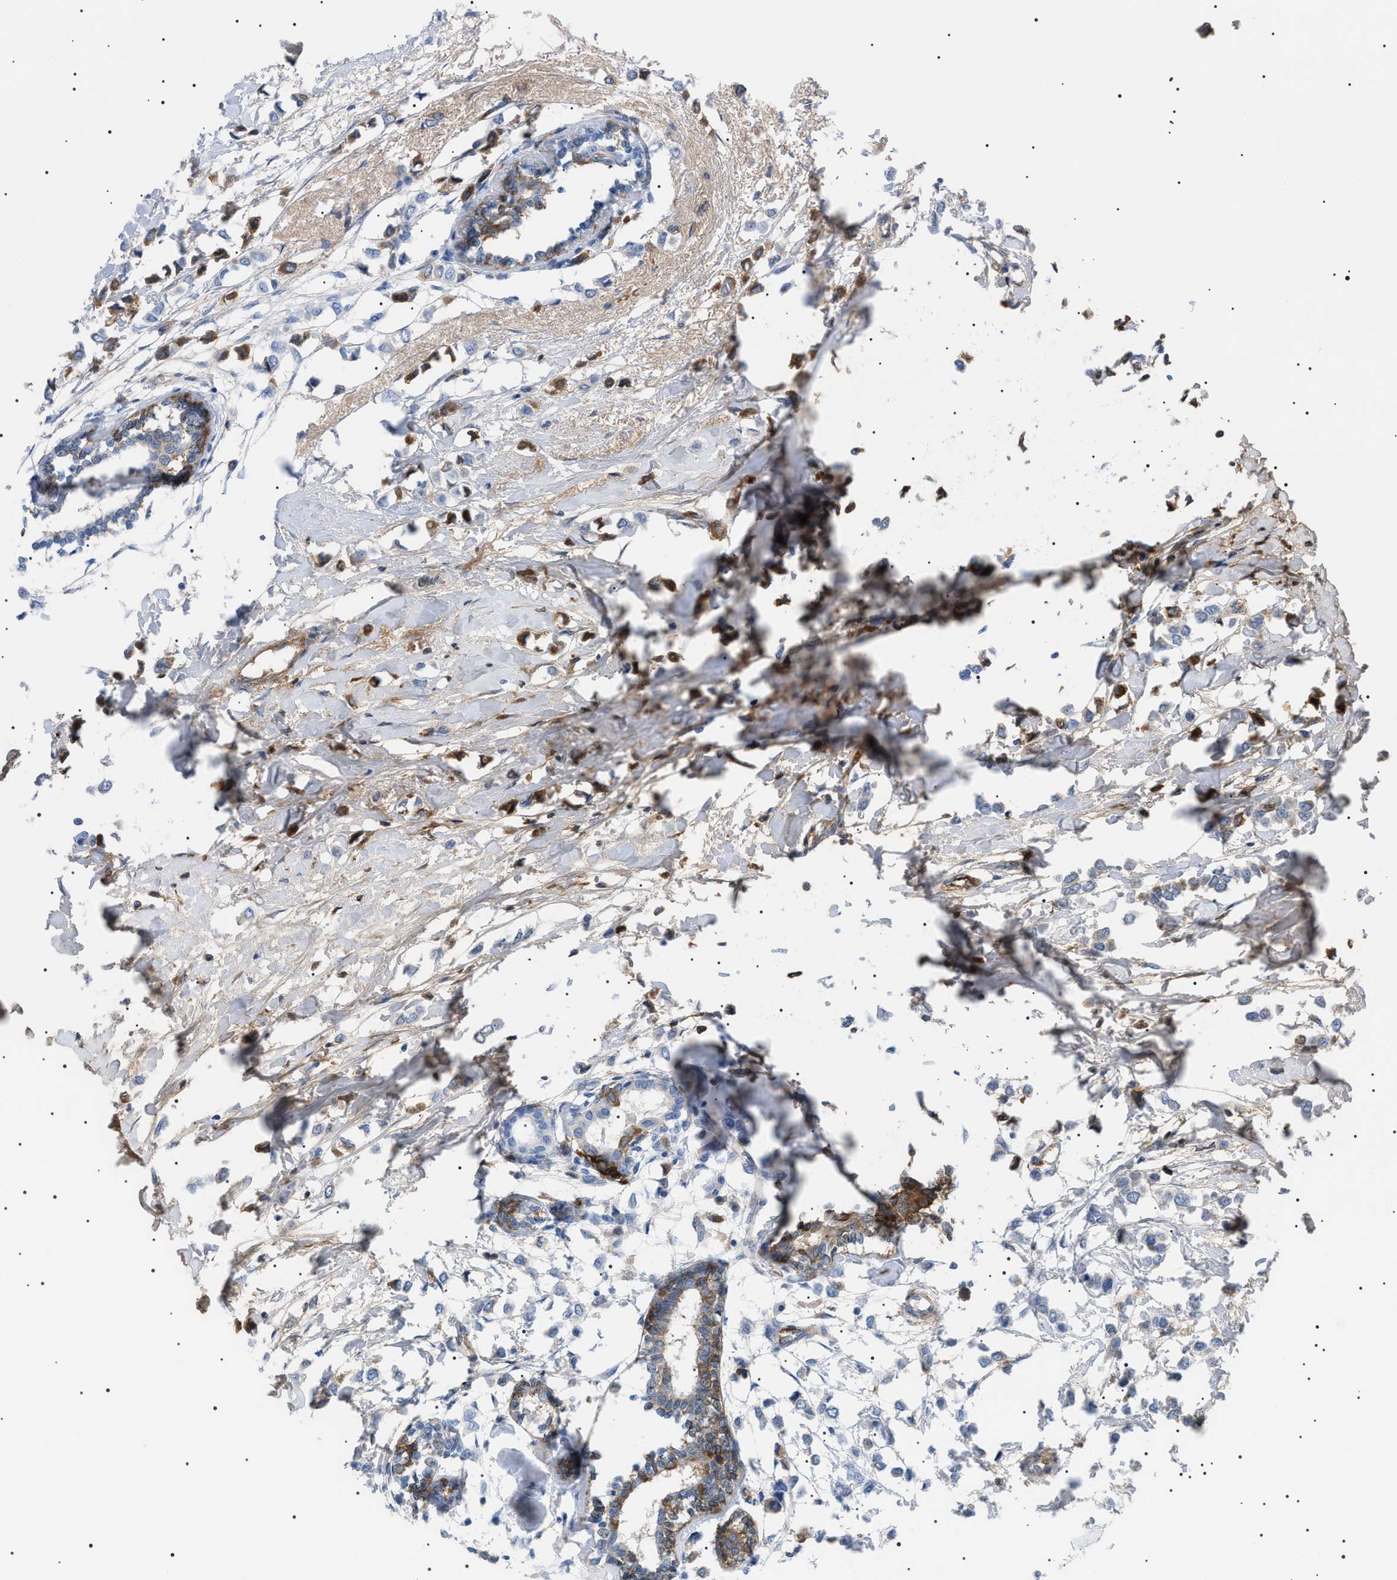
{"staining": {"intensity": "moderate", "quantity": "<25%", "location": "cytoplasmic/membranous"}, "tissue": "breast cancer", "cell_type": "Tumor cells", "image_type": "cancer", "snomed": [{"axis": "morphology", "description": "Lobular carcinoma"}, {"axis": "topography", "description": "Breast"}], "caption": "Tumor cells show low levels of moderate cytoplasmic/membranous staining in about <25% of cells in breast cancer.", "gene": "LPA", "patient": {"sex": "female", "age": 51}}